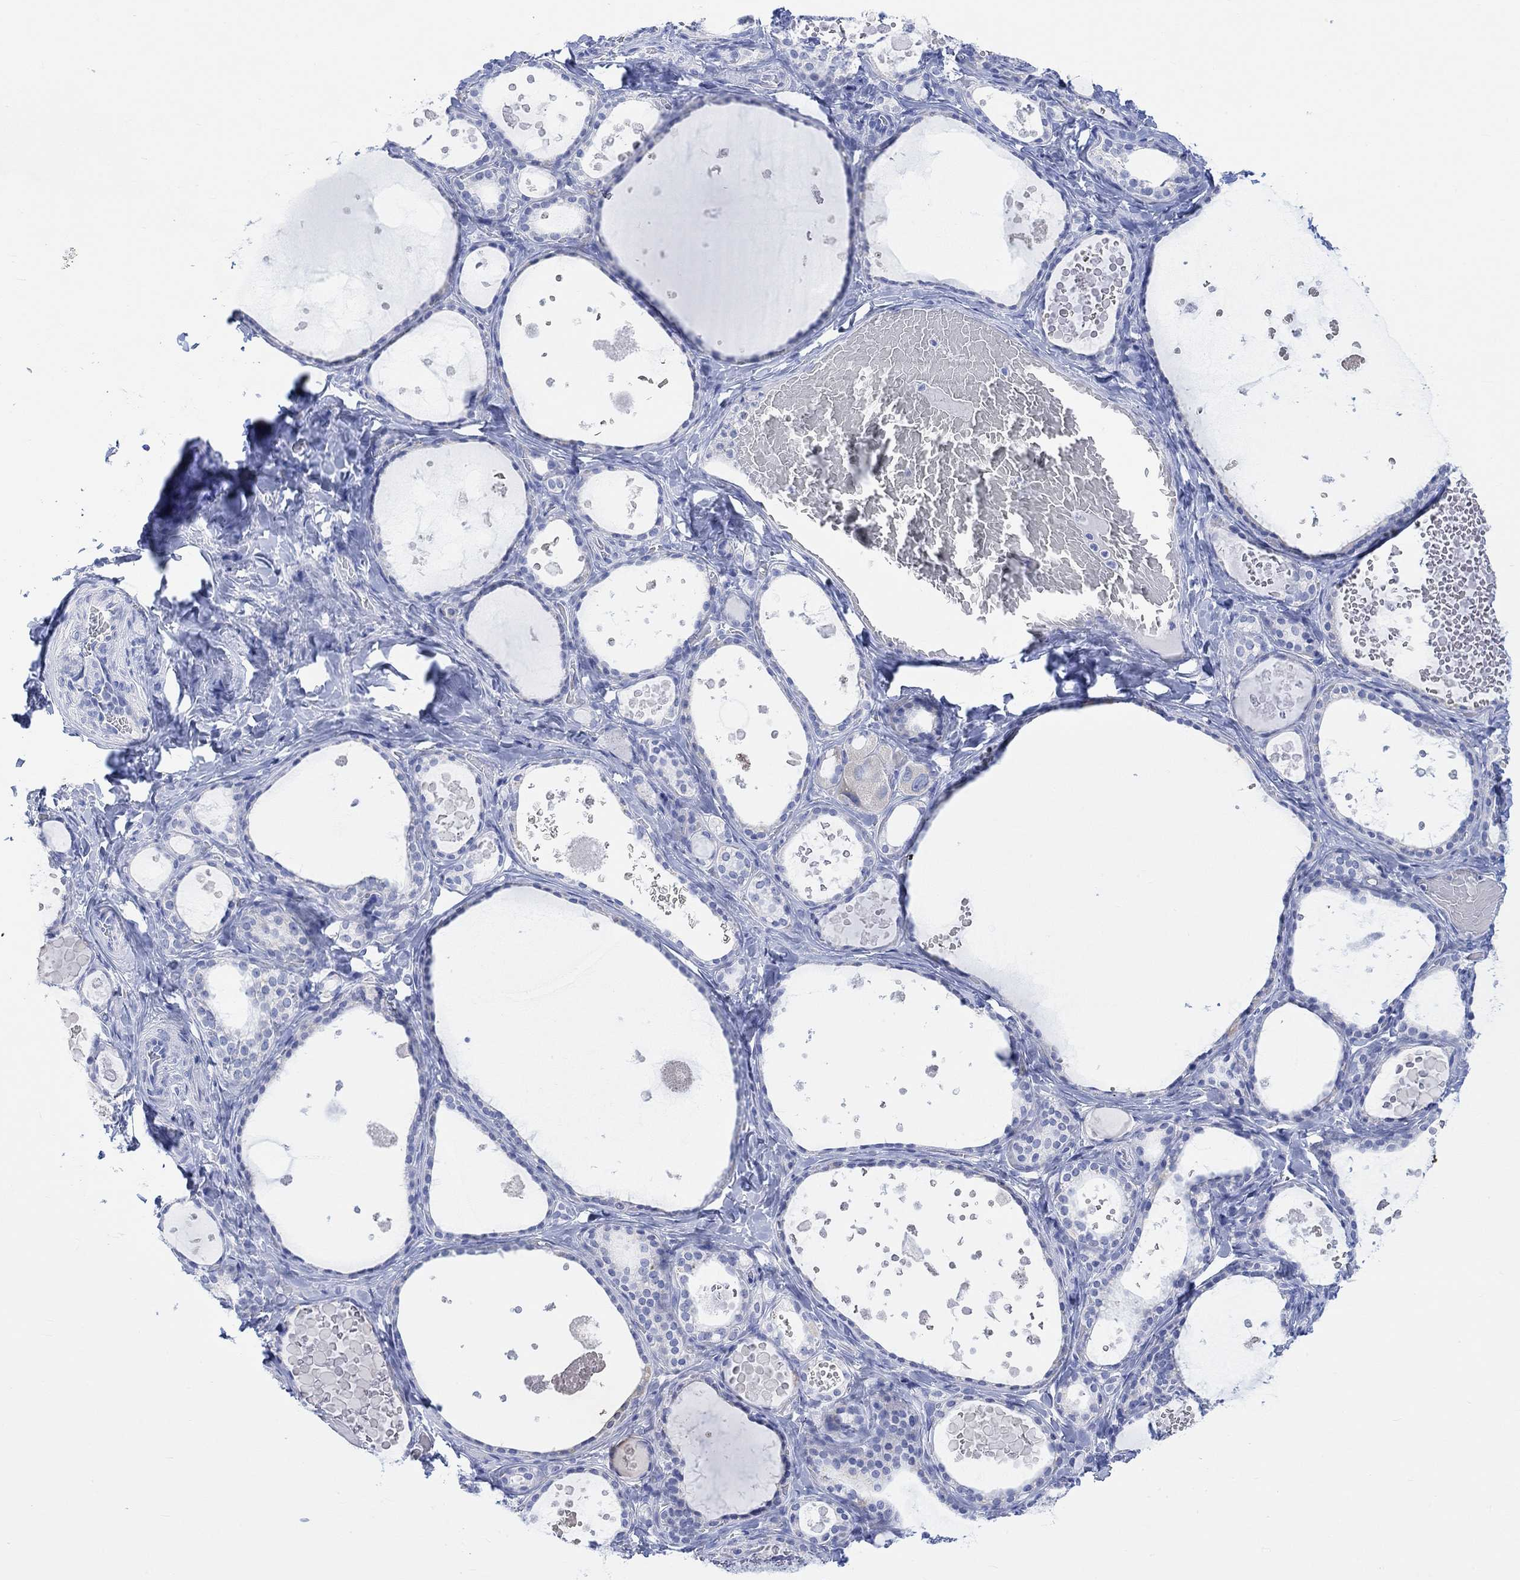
{"staining": {"intensity": "negative", "quantity": "none", "location": "none"}, "tissue": "thyroid gland", "cell_type": "Glandular cells", "image_type": "normal", "snomed": [{"axis": "morphology", "description": "Normal tissue, NOS"}, {"axis": "topography", "description": "Thyroid gland"}], "caption": "Thyroid gland stained for a protein using IHC reveals no positivity glandular cells.", "gene": "CALCA", "patient": {"sex": "female", "age": 56}}